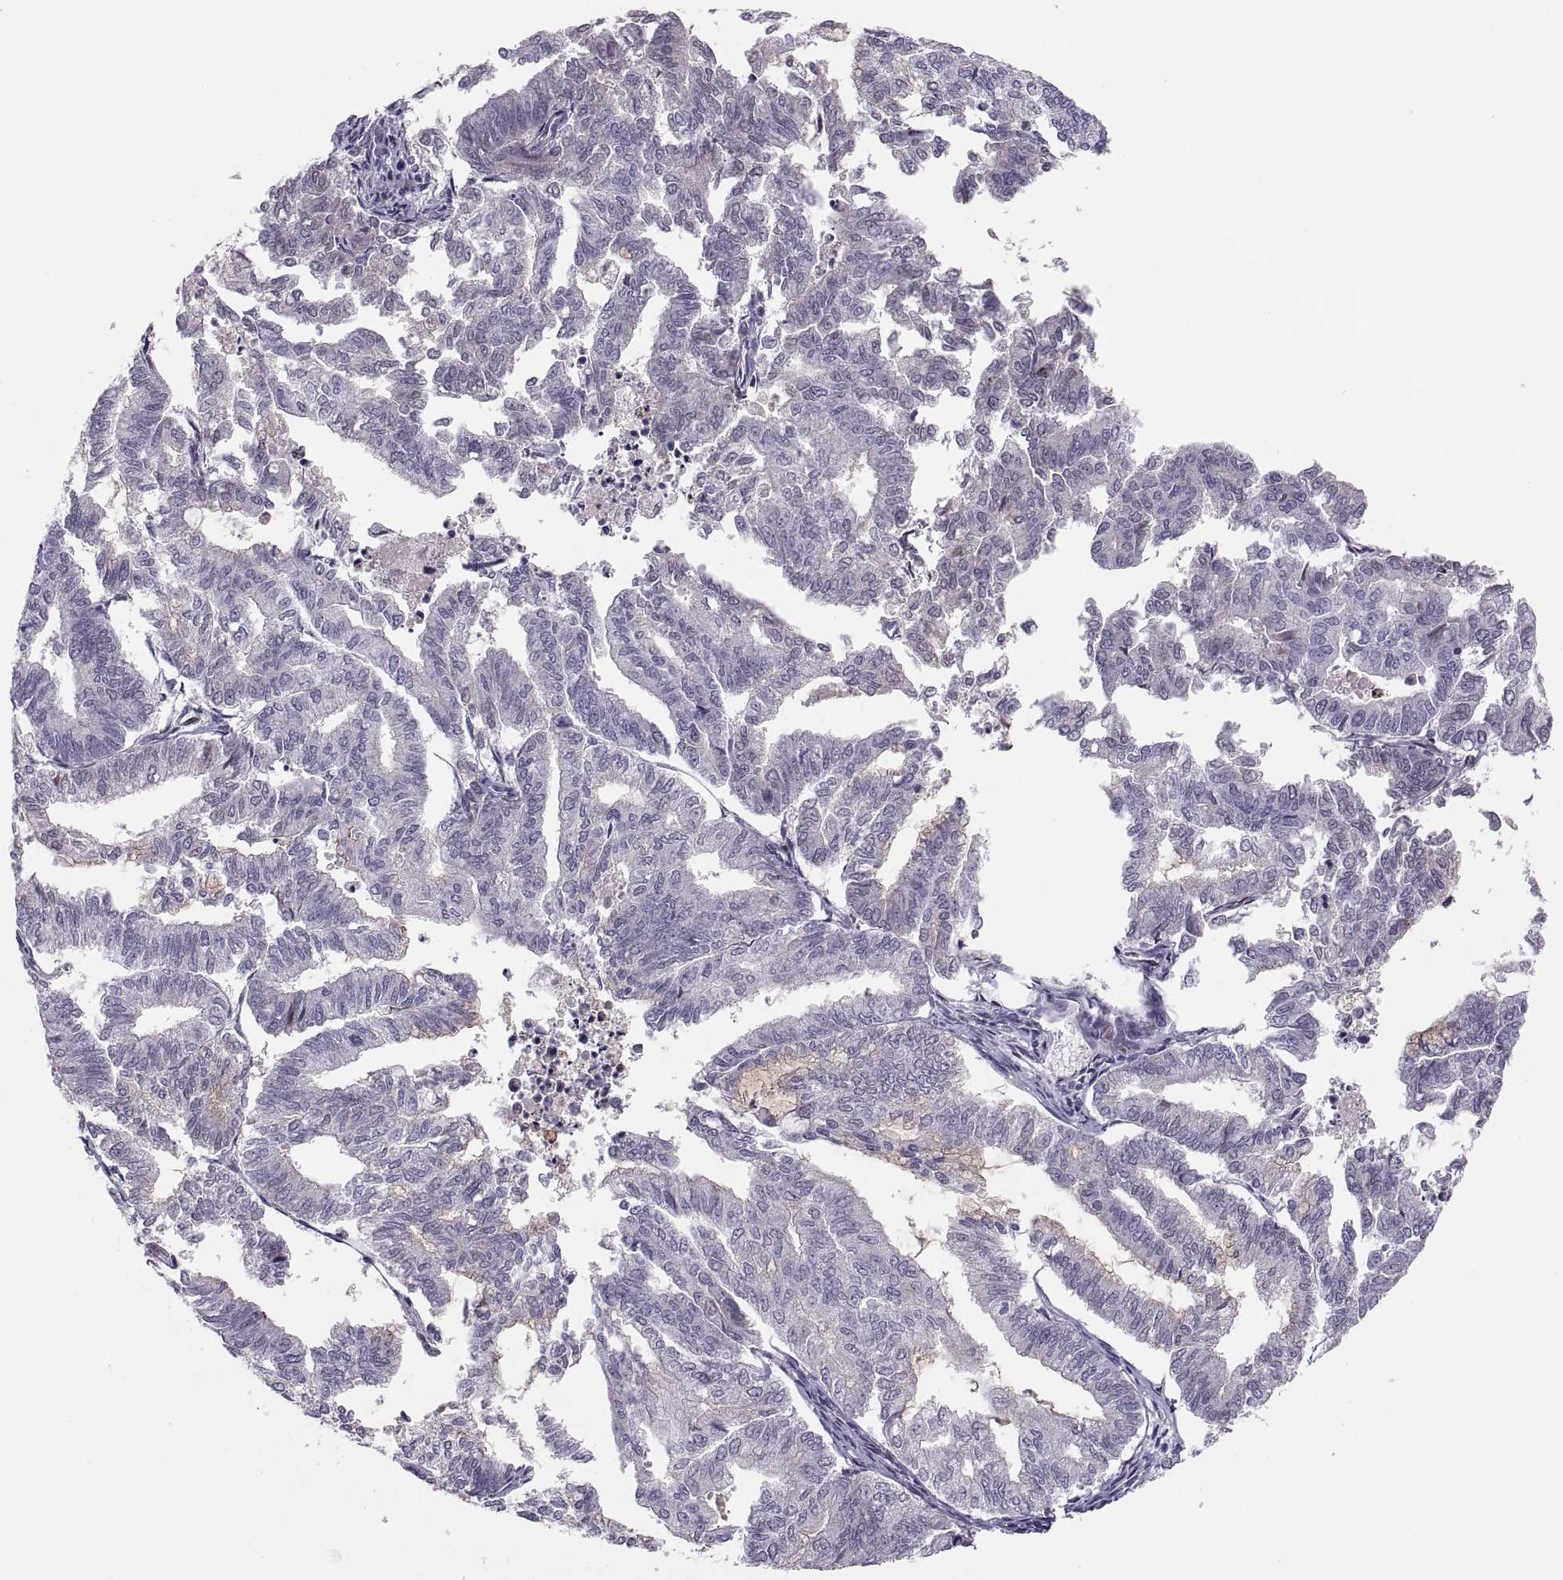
{"staining": {"intensity": "negative", "quantity": "none", "location": "none"}, "tissue": "endometrial cancer", "cell_type": "Tumor cells", "image_type": "cancer", "snomed": [{"axis": "morphology", "description": "Adenocarcinoma, NOS"}, {"axis": "topography", "description": "Endometrium"}], "caption": "Tumor cells are negative for brown protein staining in endometrial adenocarcinoma.", "gene": "CHCT1", "patient": {"sex": "female", "age": 79}}